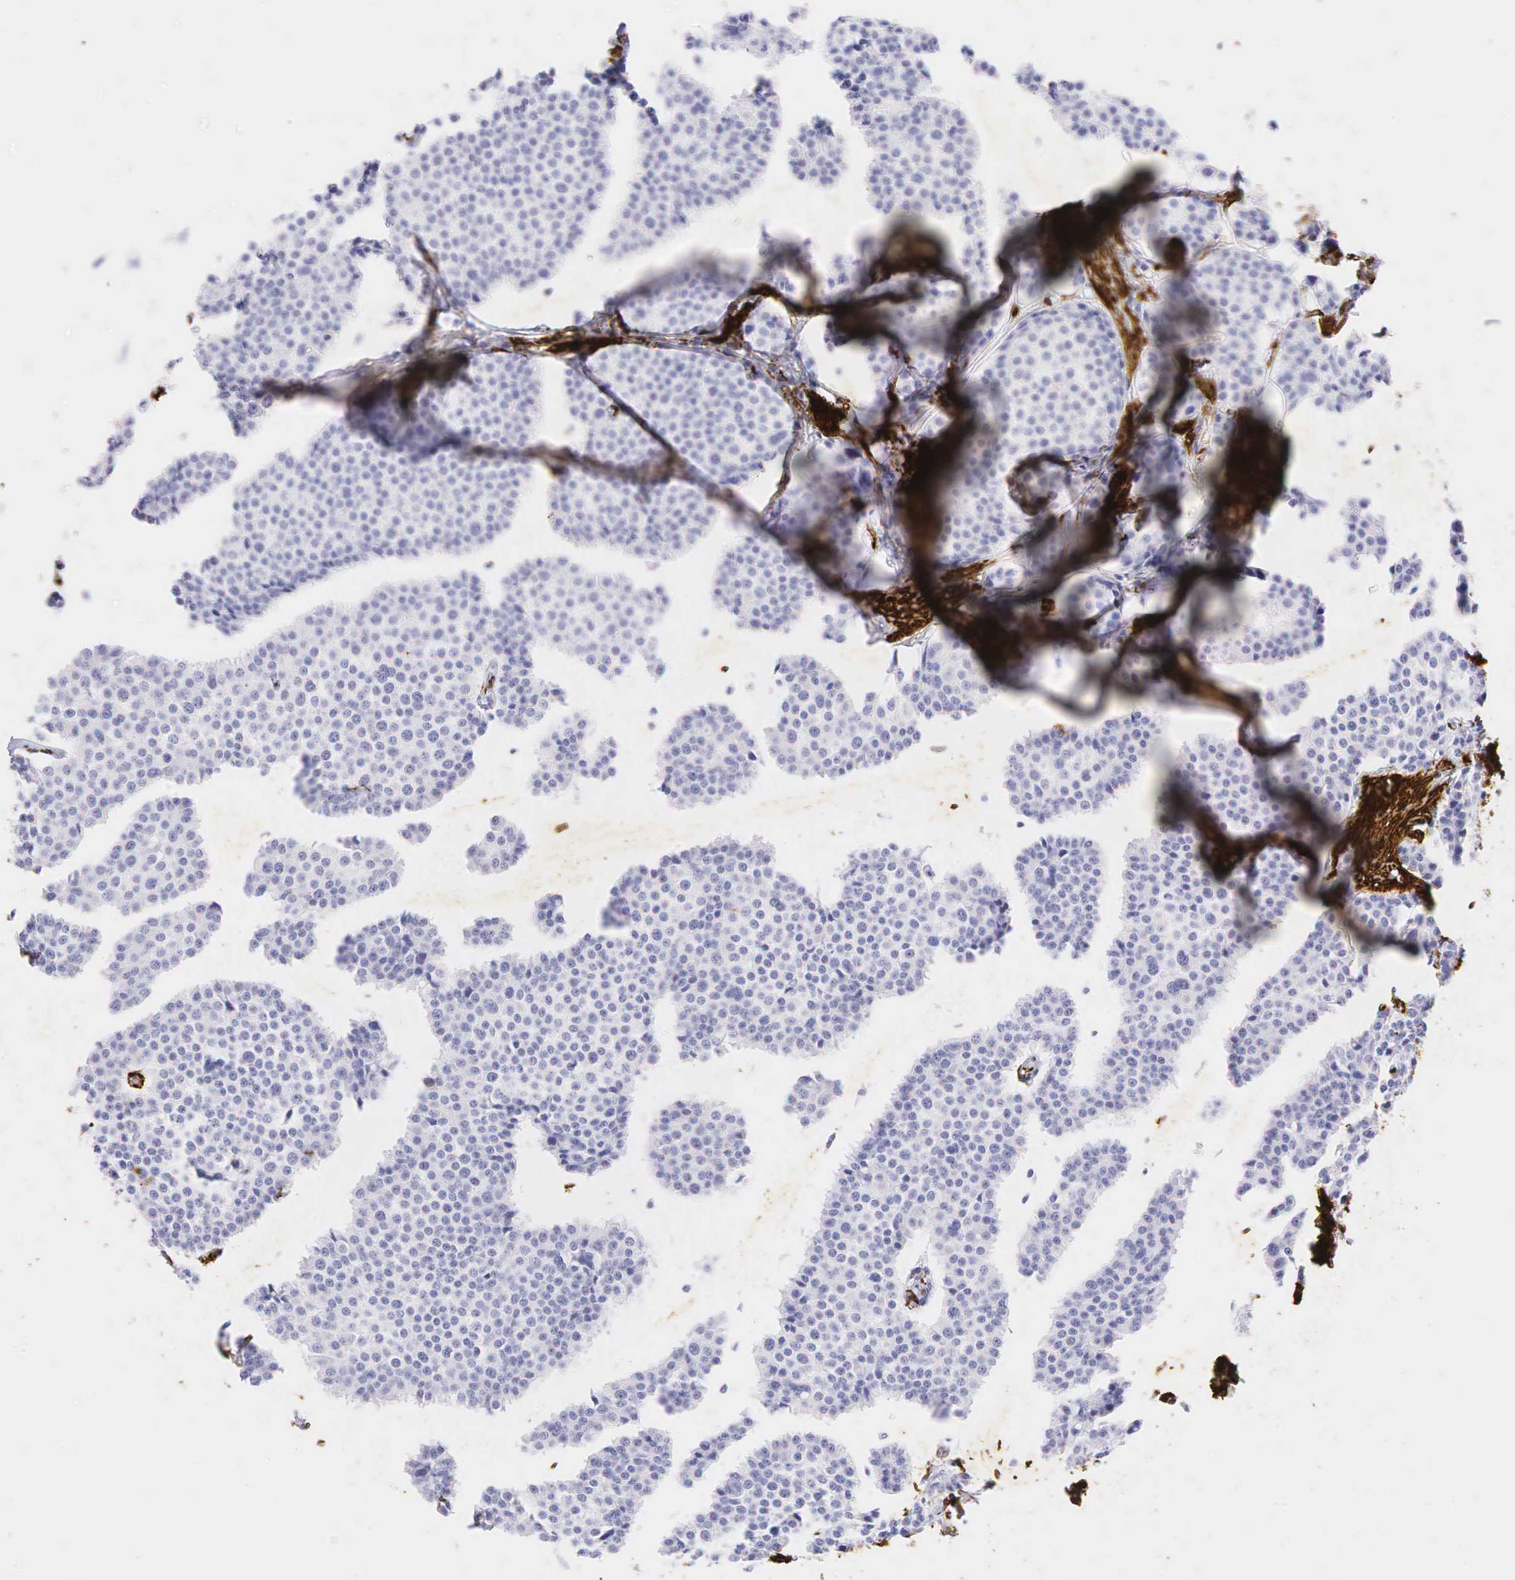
{"staining": {"intensity": "negative", "quantity": "none", "location": "none"}, "tissue": "carcinoid", "cell_type": "Tumor cells", "image_type": "cancer", "snomed": [{"axis": "morphology", "description": "Carcinoid, malignant, NOS"}, {"axis": "topography", "description": "Small intestine"}], "caption": "High power microscopy photomicrograph of an IHC photomicrograph of carcinoid, revealing no significant positivity in tumor cells.", "gene": "ACTA2", "patient": {"sex": "male", "age": 60}}